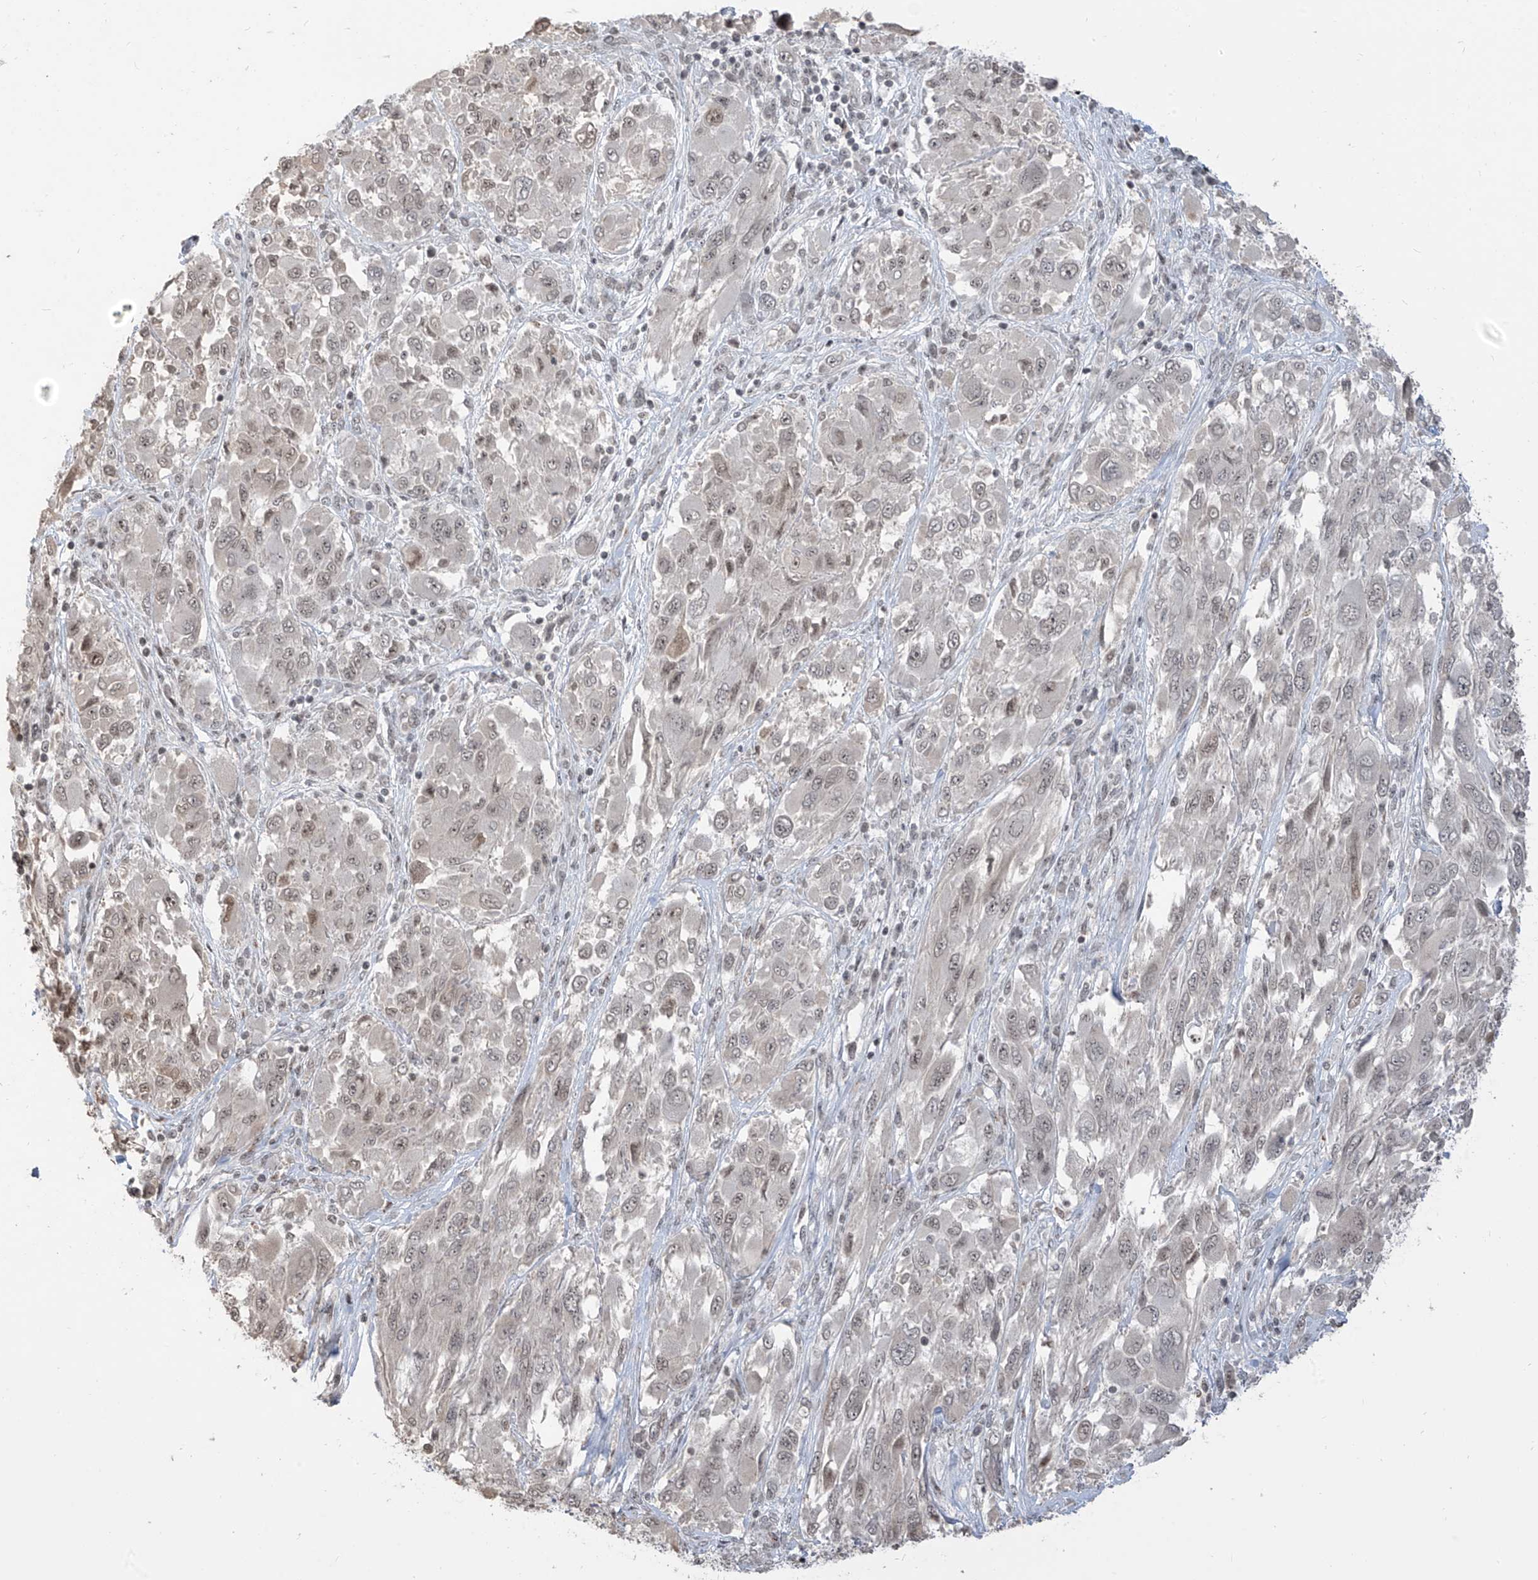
{"staining": {"intensity": "weak", "quantity": ">75%", "location": "nuclear"}, "tissue": "melanoma", "cell_type": "Tumor cells", "image_type": "cancer", "snomed": [{"axis": "morphology", "description": "Malignant melanoma, NOS"}, {"axis": "topography", "description": "Skin"}], "caption": "Immunohistochemistry image of melanoma stained for a protein (brown), which demonstrates low levels of weak nuclear expression in about >75% of tumor cells.", "gene": "METAP1D", "patient": {"sex": "female", "age": 91}}